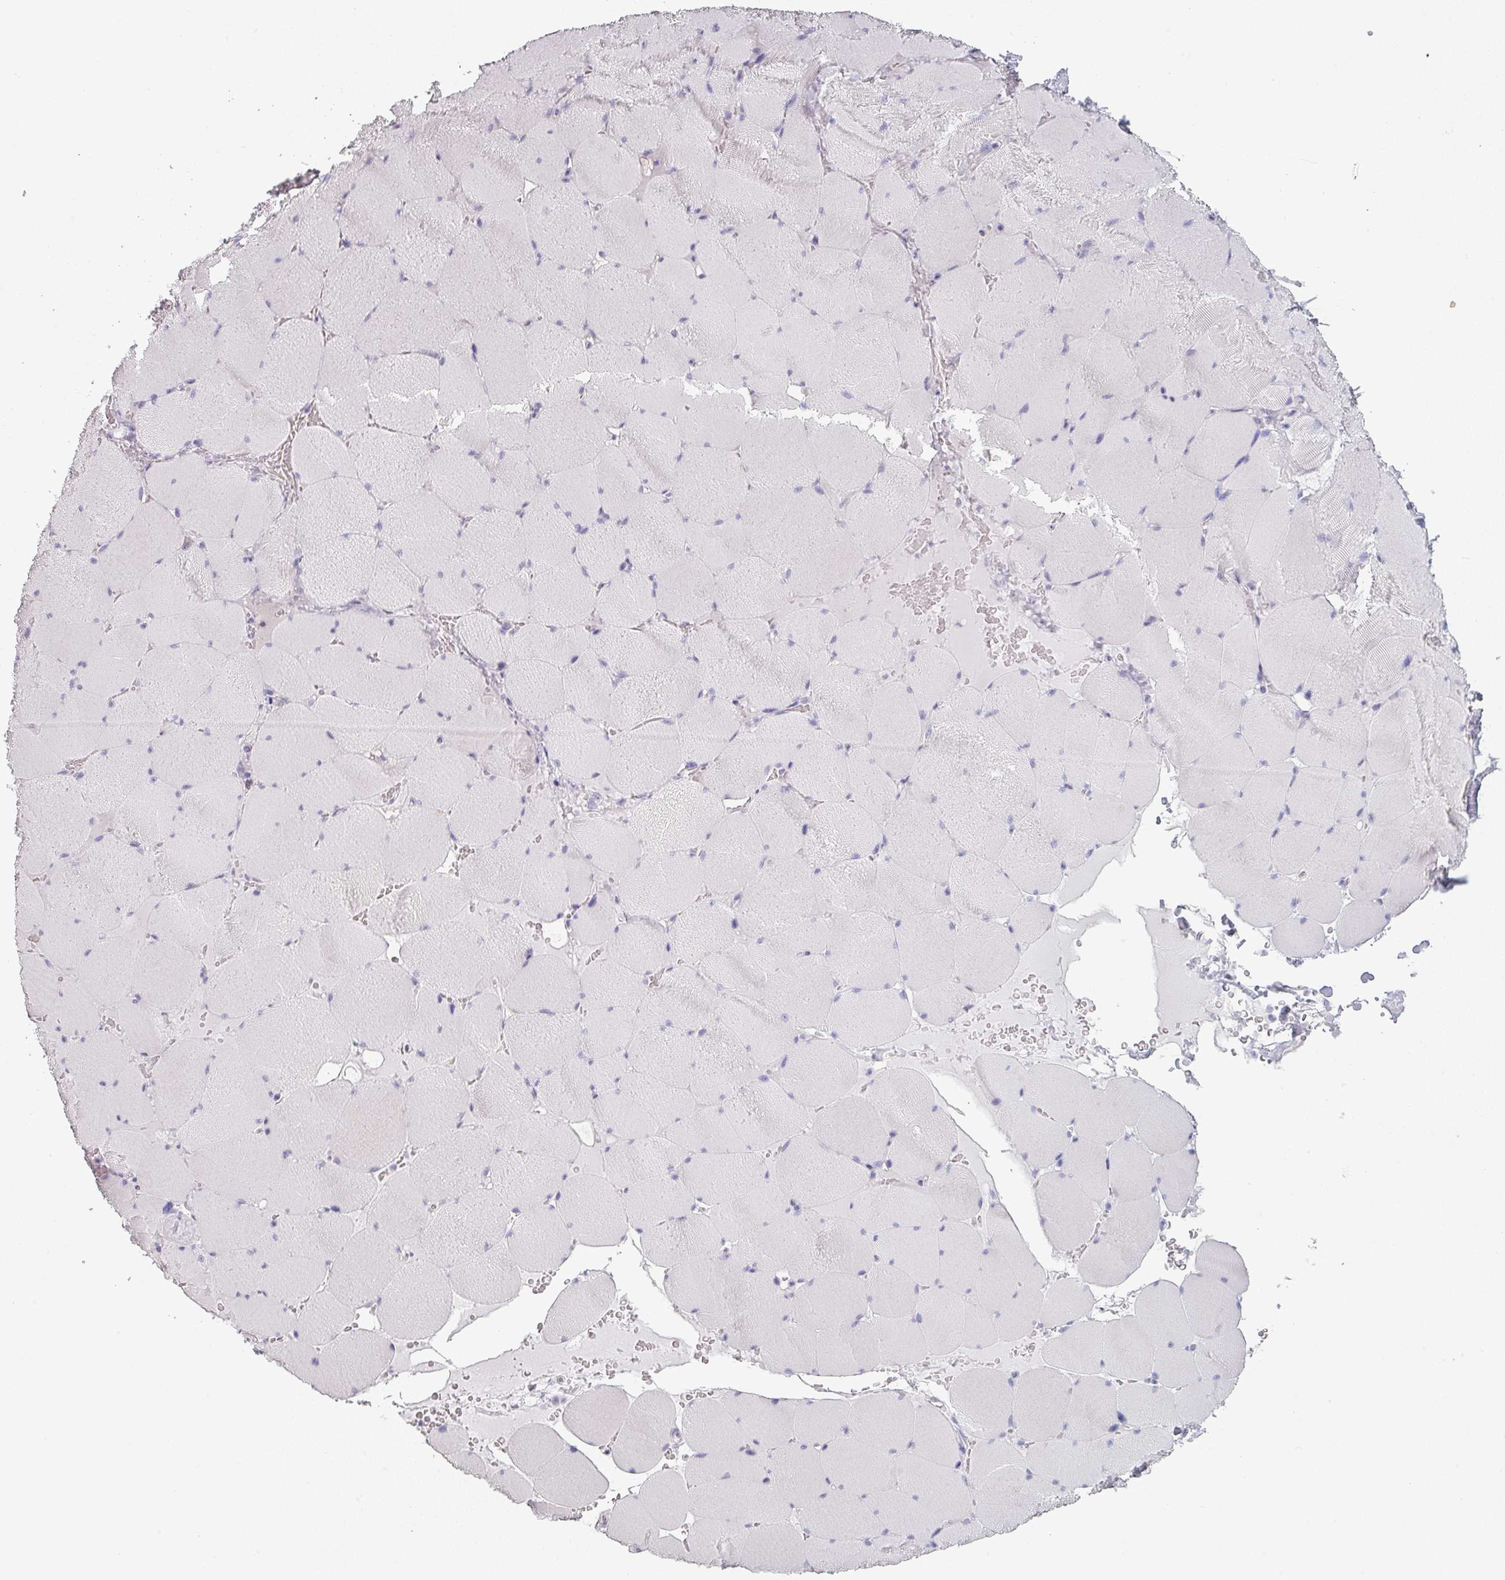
{"staining": {"intensity": "negative", "quantity": "none", "location": "none"}, "tissue": "skeletal muscle", "cell_type": "Myocytes", "image_type": "normal", "snomed": [{"axis": "morphology", "description": "Normal tissue, NOS"}, {"axis": "topography", "description": "Skeletal muscle"}, {"axis": "topography", "description": "Head-Neck"}], "caption": "This is a histopathology image of immunohistochemistry (IHC) staining of normal skeletal muscle, which shows no staining in myocytes. (DAB immunohistochemistry visualized using brightfield microscopy, high magnification).", "gene": "SLC35G2", "patient": {"sex": "male", "age": 66}}